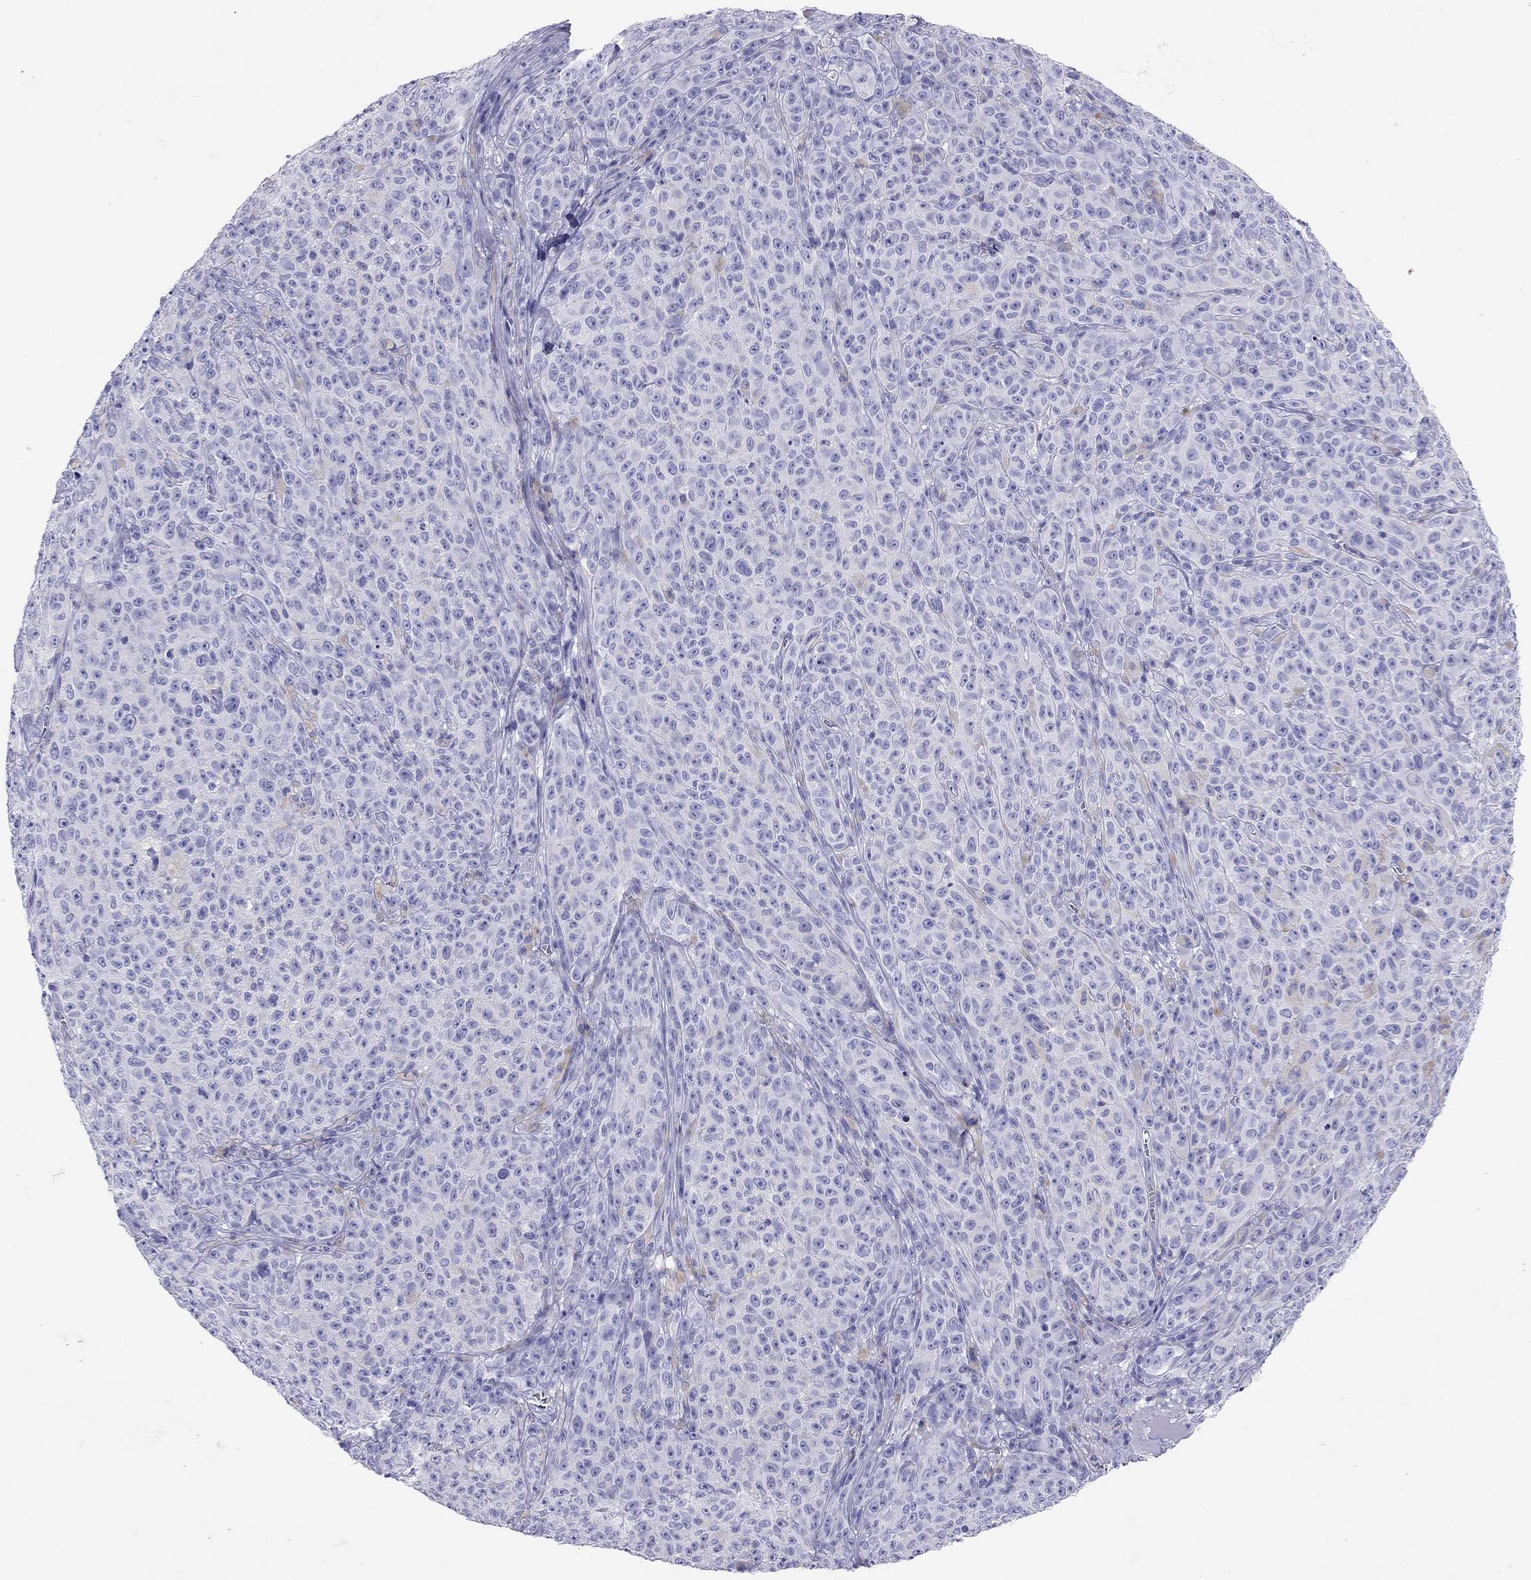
{"staining": {"intensity": "negative", "quantity": "none", "location": "none"}, "tissue": "melanoma", "cell_type": "Tumor cells", "image_type": "cancer", "snomed": [{"axis": "morphology", "description": "Malignant melanoma, NOS"}, {"axis": "topography", "description": "Skin"}], "caption": "An IHC micrograph of malignant melanoma is shown. There is no staining in tumor cells of malignant melanoma.", "gene": "HLA-DQB2", "patient": {"sex": "female", "age": 82}}